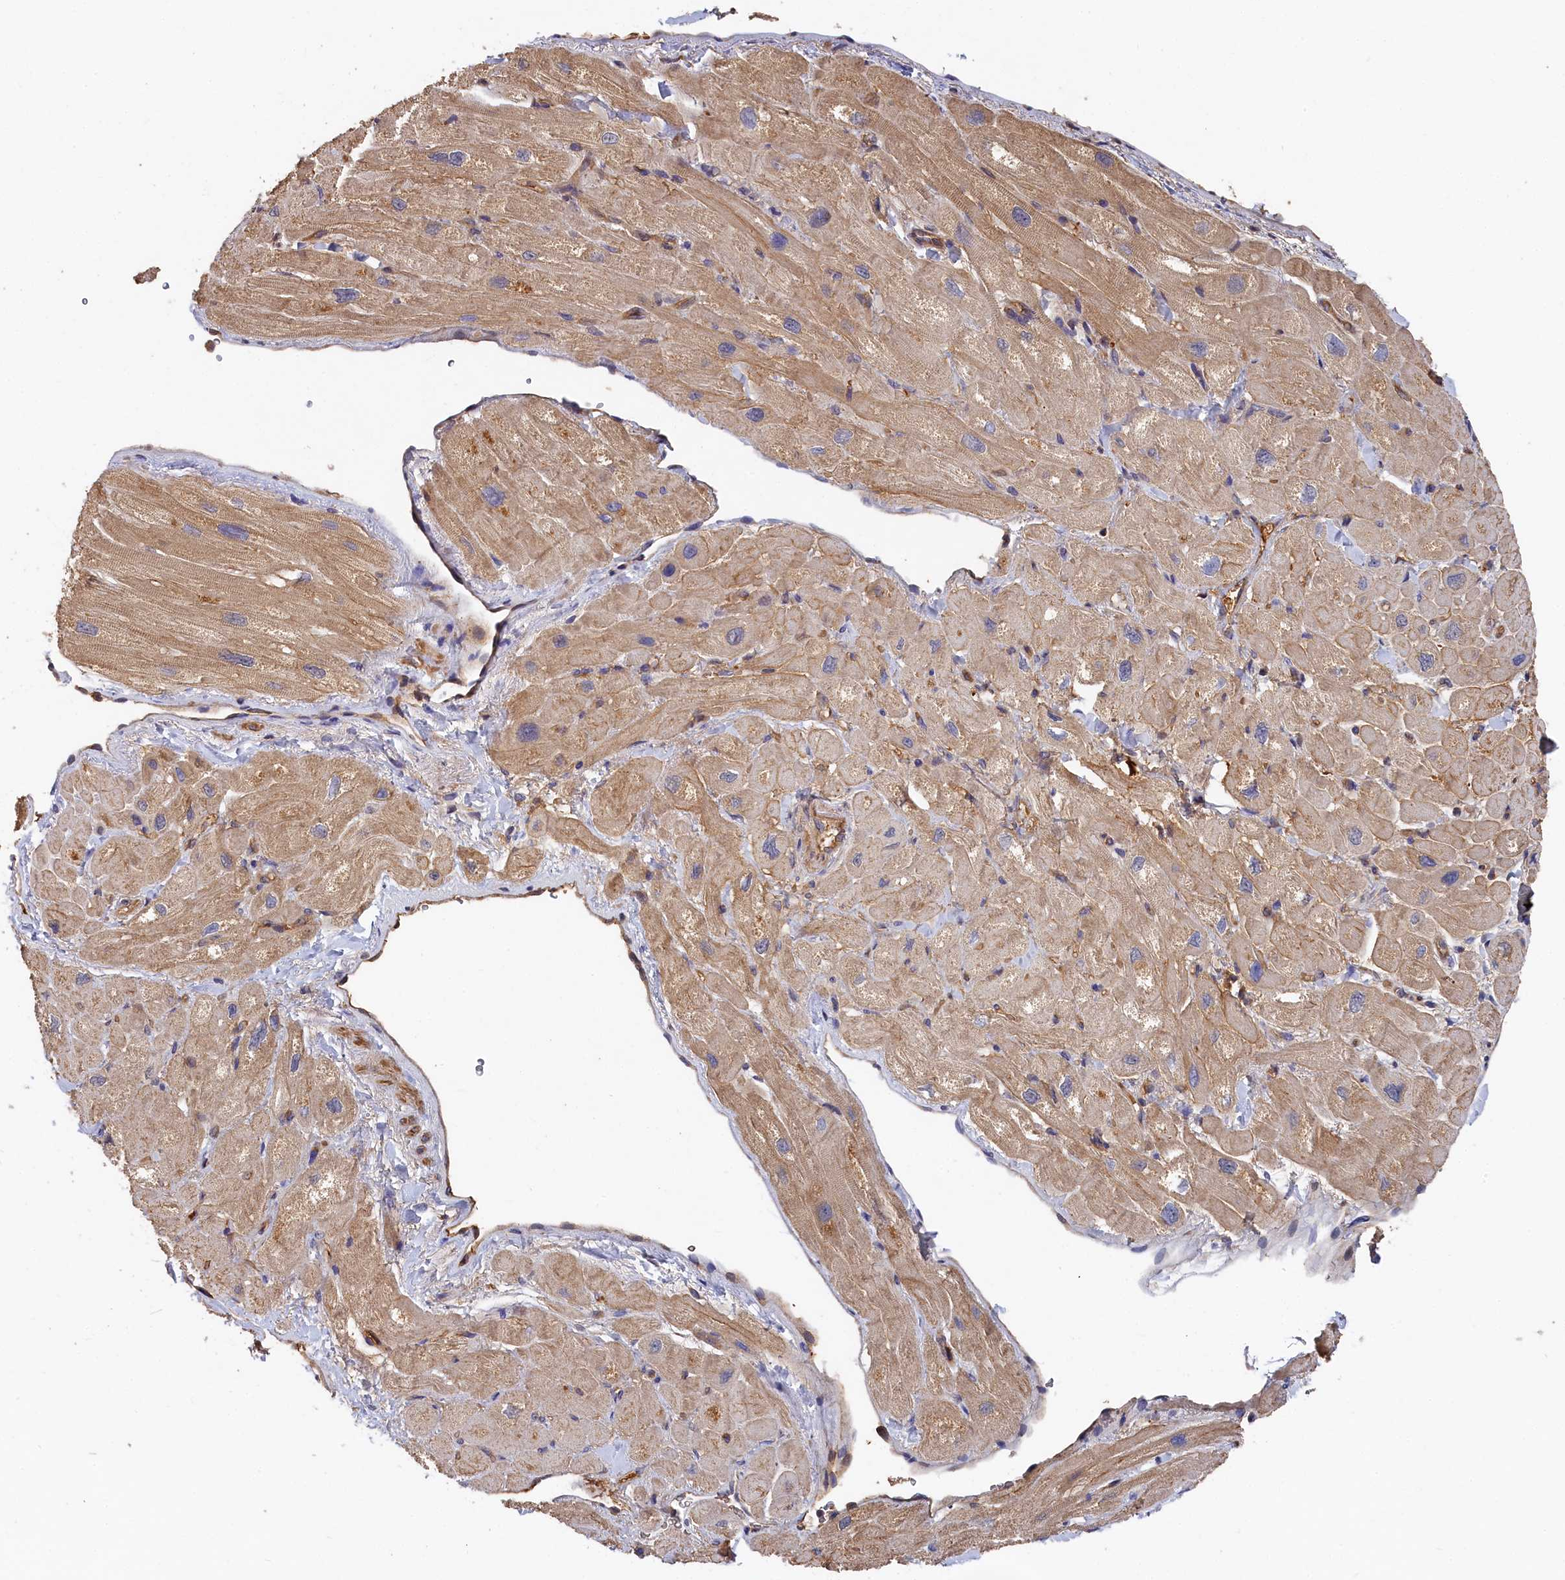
{"staining": {"intensity": "weak", "quantity": "25%-75%", "location": "cytoplasmic/membranous"}, "tissue": "heart muscle", "cell_type": "Cardiomyocytes", "image_type": "normal", "snomed": [{"axis": "morphology", "description": "Normal tissue, NOS"}, {"axis": "topography", "description": "Heart"}], "caption": "An image showing weak cytoplasmic/membranous staining in about 25%-75% of cardiomyocytes in normal heart muscle, as visualized by brown immunohistochemical staining.", "gene": "DHRS11", "patient": {"sex": "male", "age": 65}}